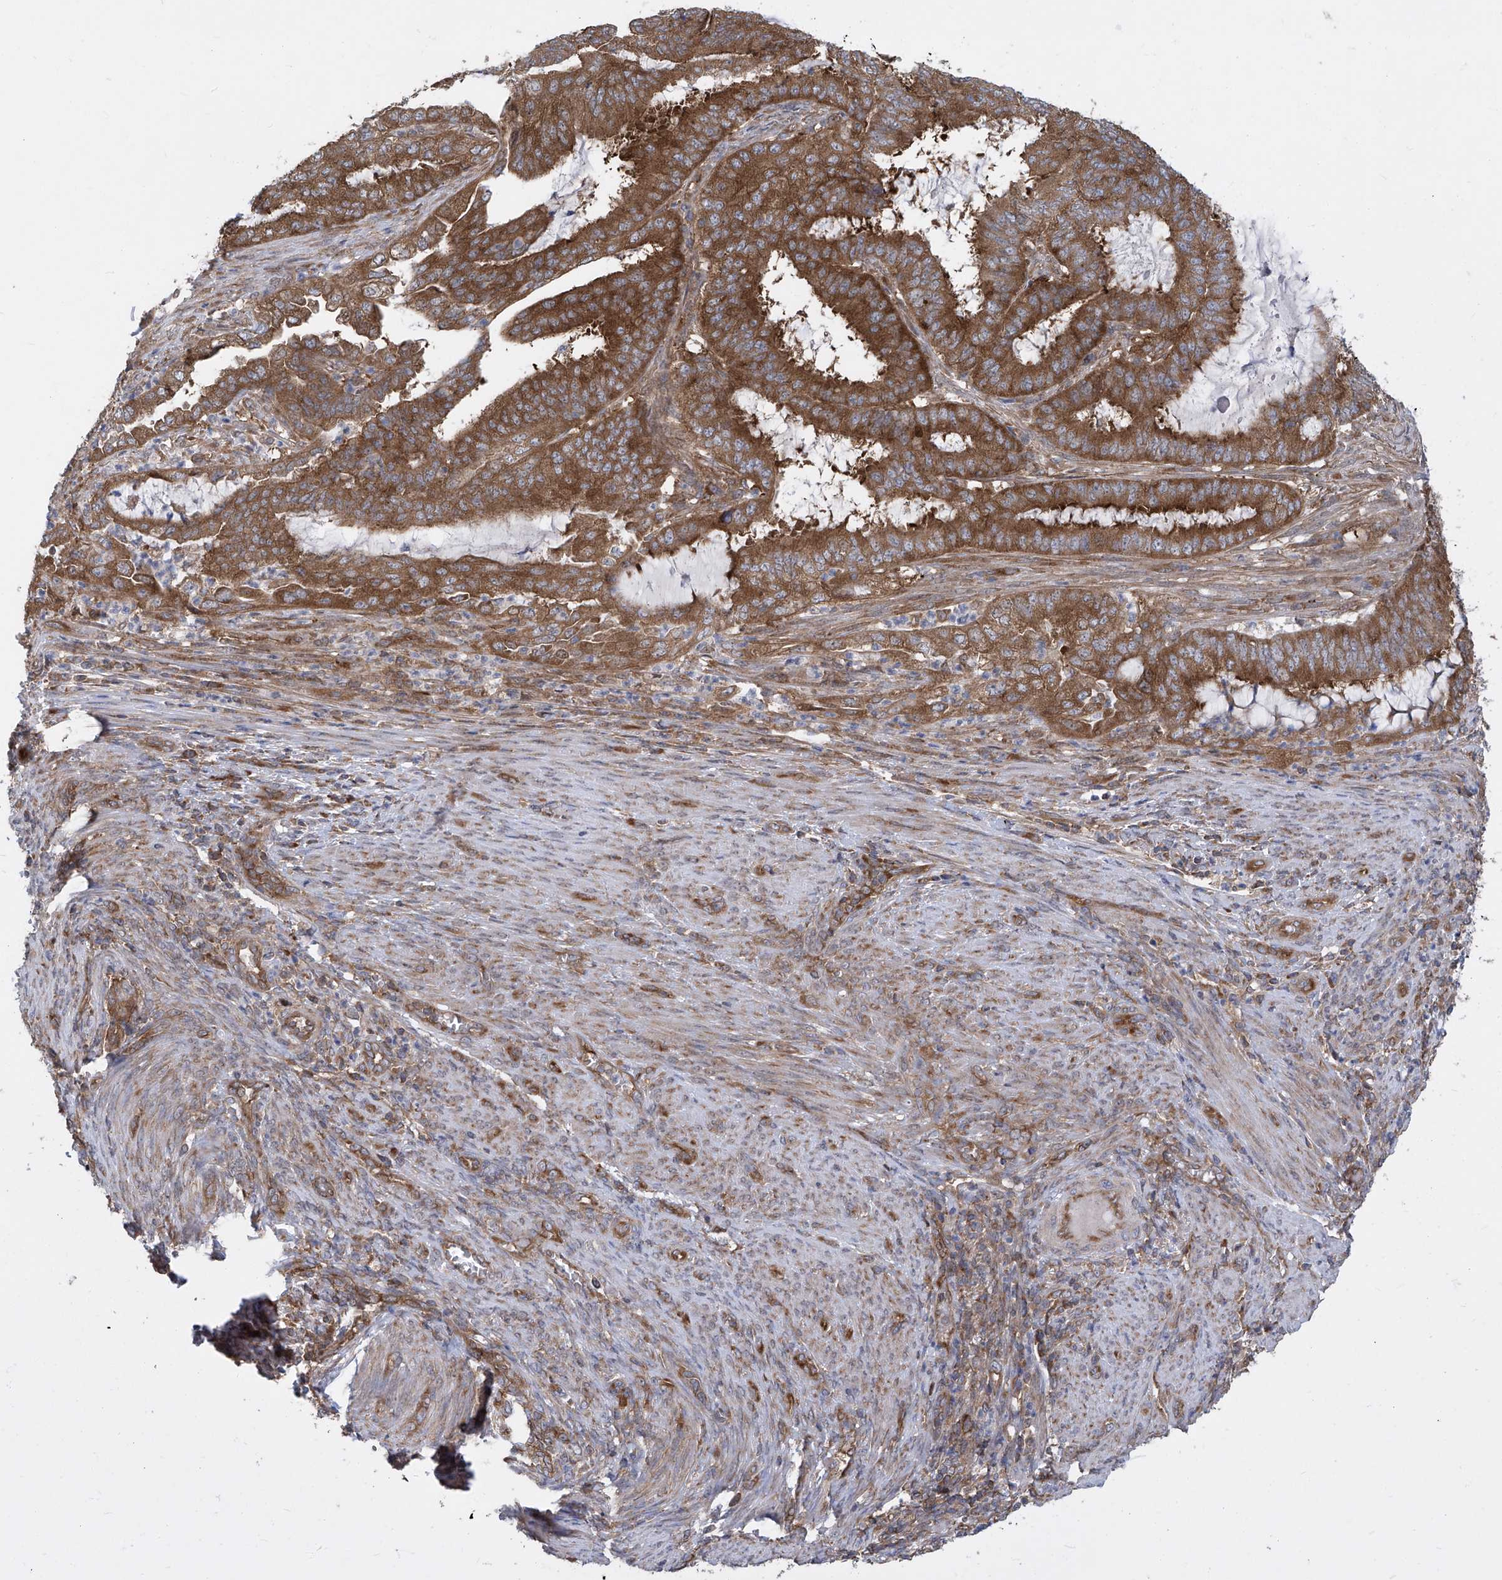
{"staining": {"intensity": "strong", "quantity": ">75%", "location": "cytoplasmic/membranous"}, "tissue": "endometrial cancer", "cell_type": "Tumor cells", "image_type": "cancer", "snomed": [{"axis": "morphology", "description": "Adenocarcinoma, NOS"}, {"axis": "topography", "description": "Endometrium"}], "caption": "Human adenocarcinoma (endometrial) stained for a protein (brown) shows strong cytoplasmic/membranous positive staining in about >75% of tumor cells.", "gene": "EIF3M", "patient": {"sex": "female", "age": 51}}